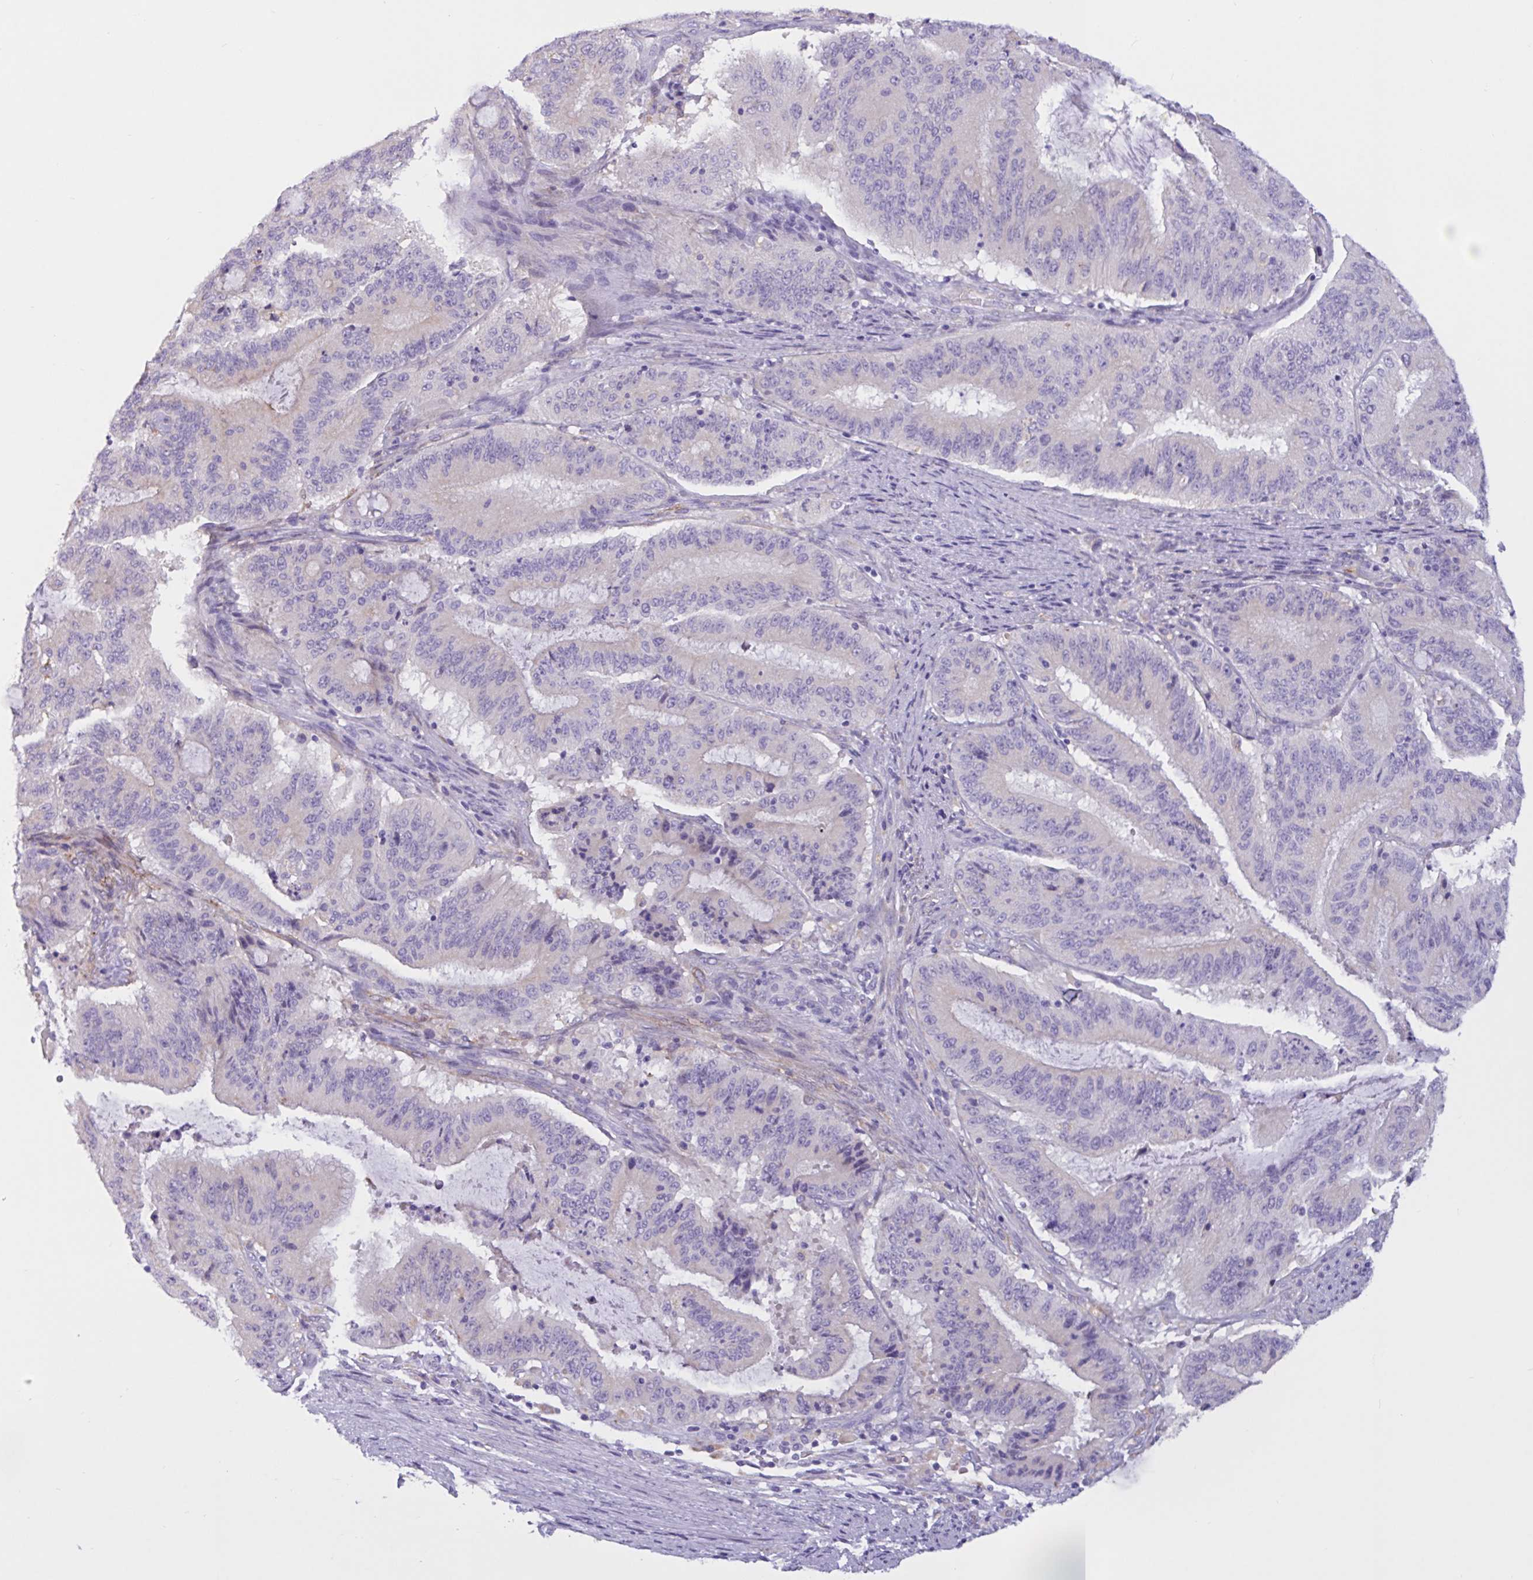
{"staining": {"intensity": "negative", "quantity": "none", "location": "none"}, "tissue": "liver cancer", "cell_type": "Tumor cells", "image_type": "cancer", "snomed": [{"axis": "morphology", "description": "Normal tissue, NOS"}, {"axis": "morphology", "description": "Cholangiocarcinoma"}, {"axis": "topography", "description": "Liver"}, {"axis": "topography", "description": "Peripheral nerve tissue"}], "caption": "The micrograph shows no significant expression in tumor cells of liver cholangiocarcinoma. The staining is performed using DAB (3,3'-diaminobenzidine) brown chromogen with nuclei counter-stained in using hematoxylin.", "gene": "RPL22L1", "patient": {"sex": "female", "age": 73}}